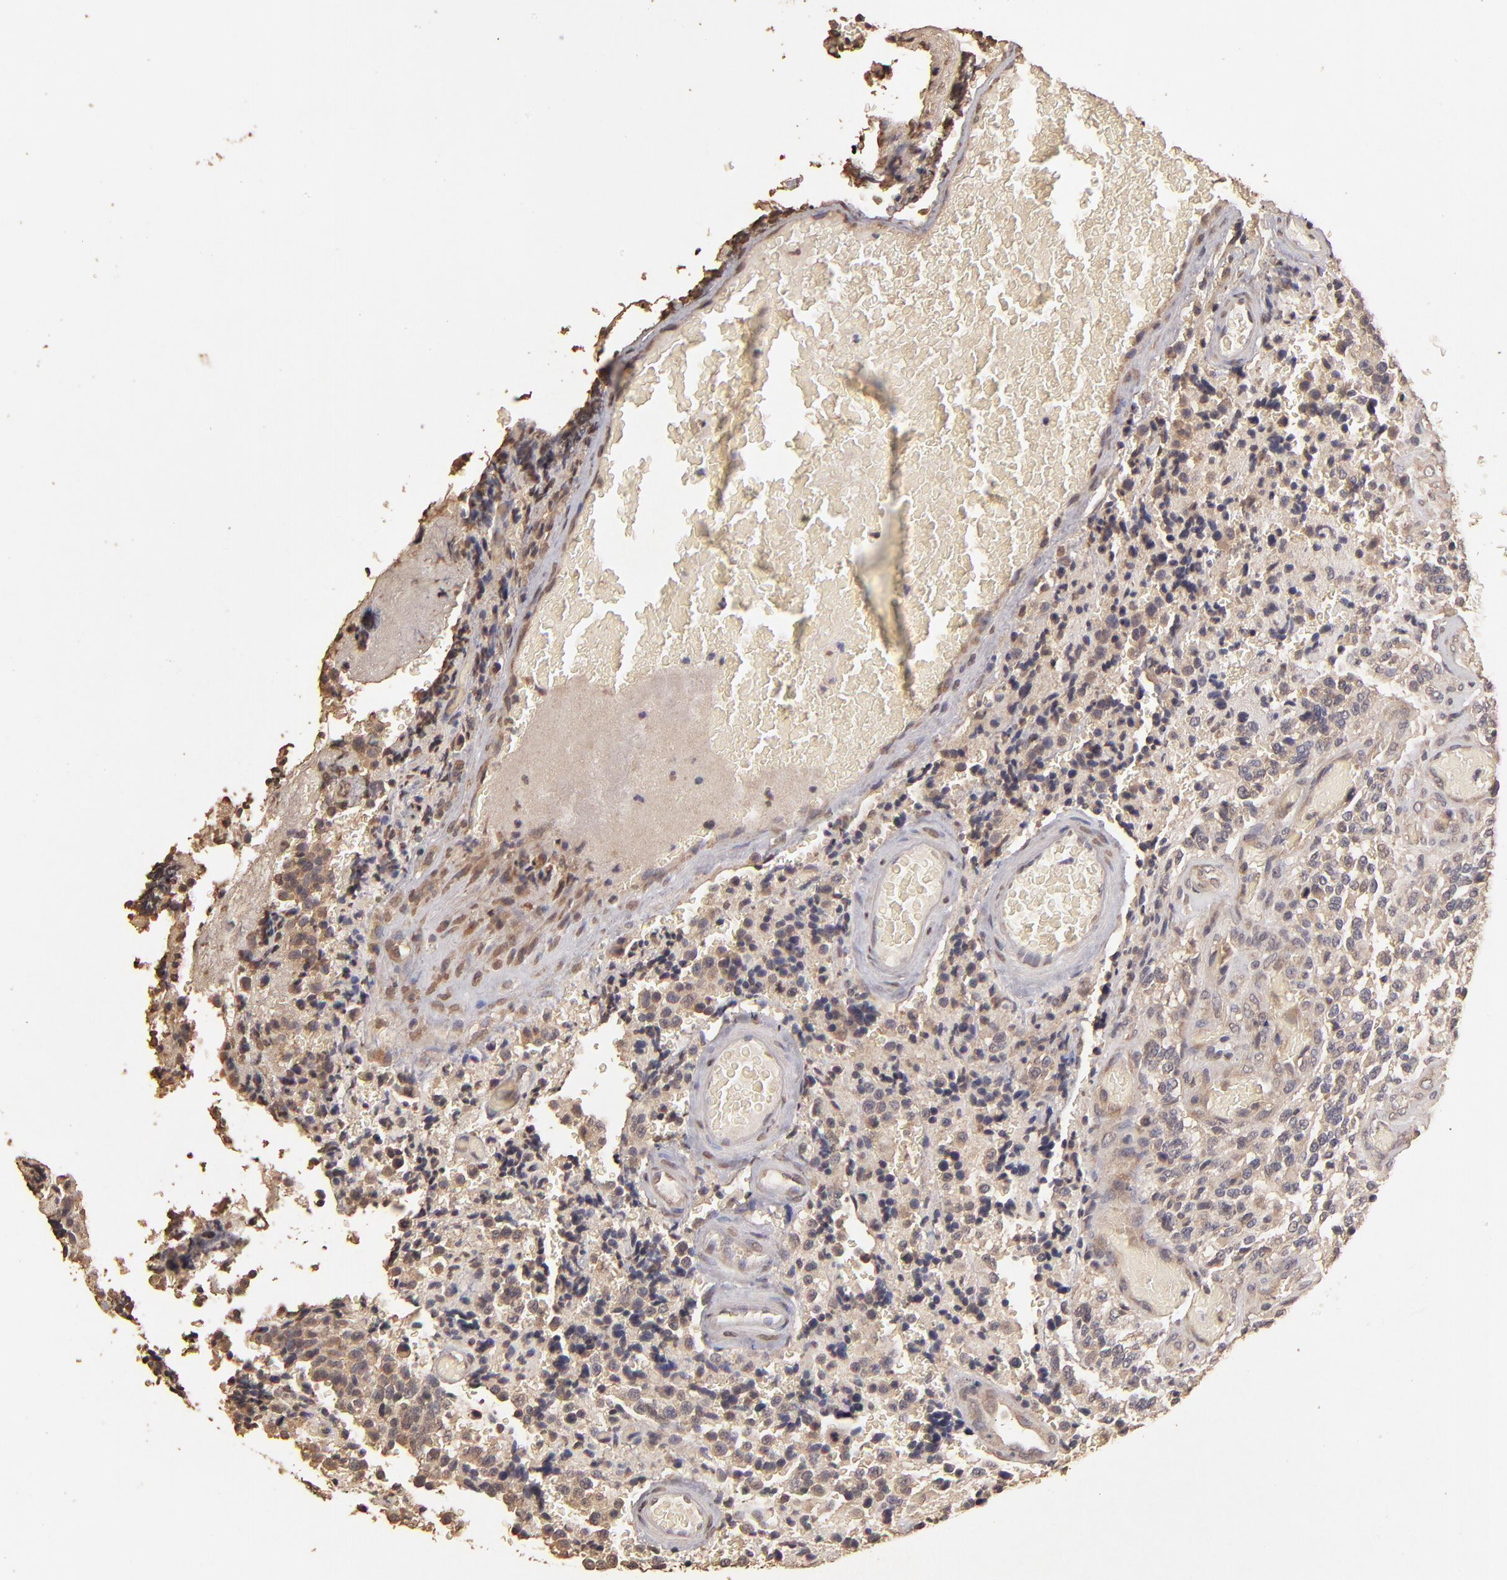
{"staining": {"intensity": "moderate", "quantity": "25%-75%", "location": "cytoplasmic/membranous"}, "tissue": "glioma", "cell_type": "Tumor cells", "image_type": "cancer", "snomed": [{"axis": "morphology", "description": "Glioma, malignant, High grade"}, {"axis": "topography", "description": "Brain"}], "caption": "About 25%-75% of tumor cells in human malignant glioma (high-grade) show moderate cytoplasmic/membranous protein expression as visualized by brown immunohistochemical staining.", "gene": "OPHN1", "patient": {"sex": "male", "age": 36}}